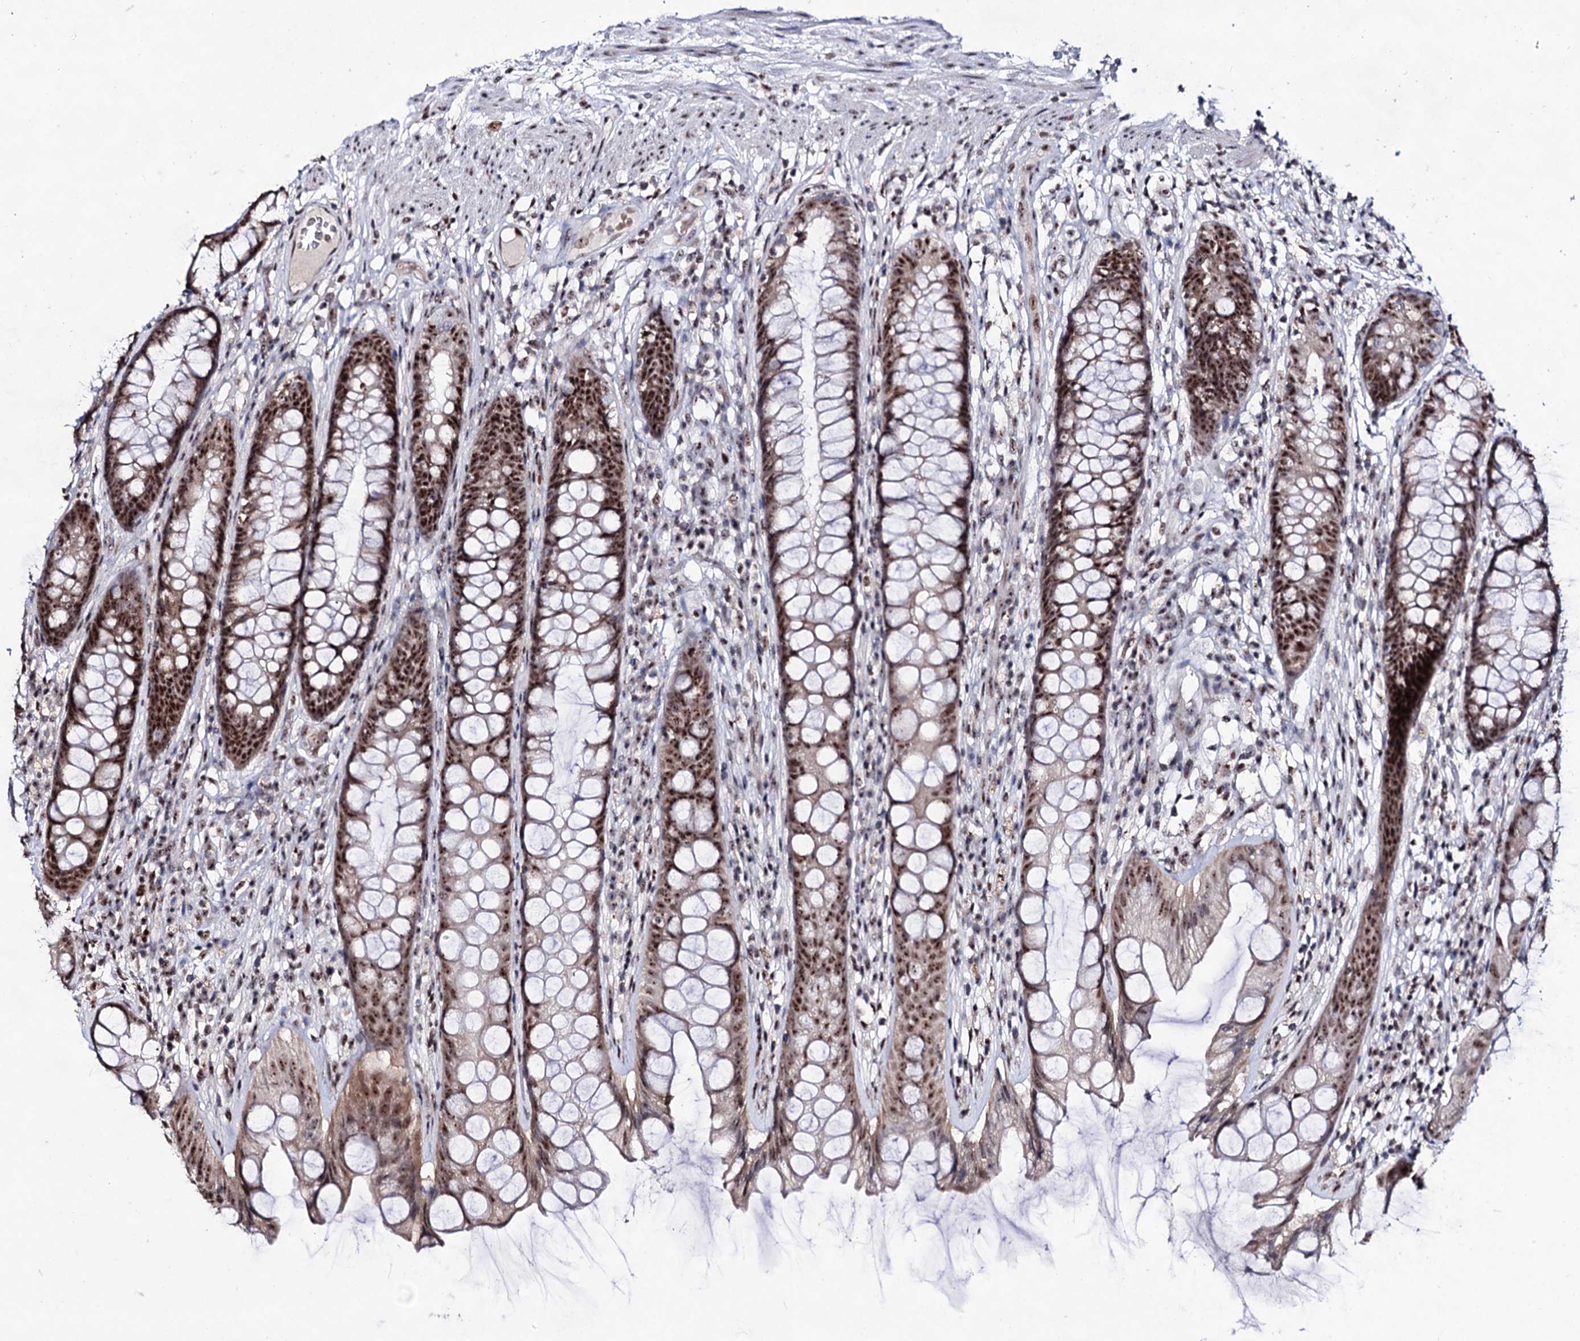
{"staining": {"intensity": "strong", "quantity": ">75%", "location": "nuclear"}, "tissue": "rectum", "cell_type": "Glandular cells", "image_type": "normal", "snomed": [{"axis": "morphology", "description": "Normal tissue, NOS"}, {"axis": "topography", "description": "Rectum"}], "caption": "IHC staining of unremarkable rectum, which reveals high levels of strong nuclear expression in approximately >75% of glandular cells indicating strong nuclear protein positivity. The staining was performed using DAB (3,3'-diaminobenzidine) (brown) for protein detection and nuclei were counterstained in hematoxylin (blue).", "gene": "EXOSC10", "patient": {"sex": "male", "age": 74}}